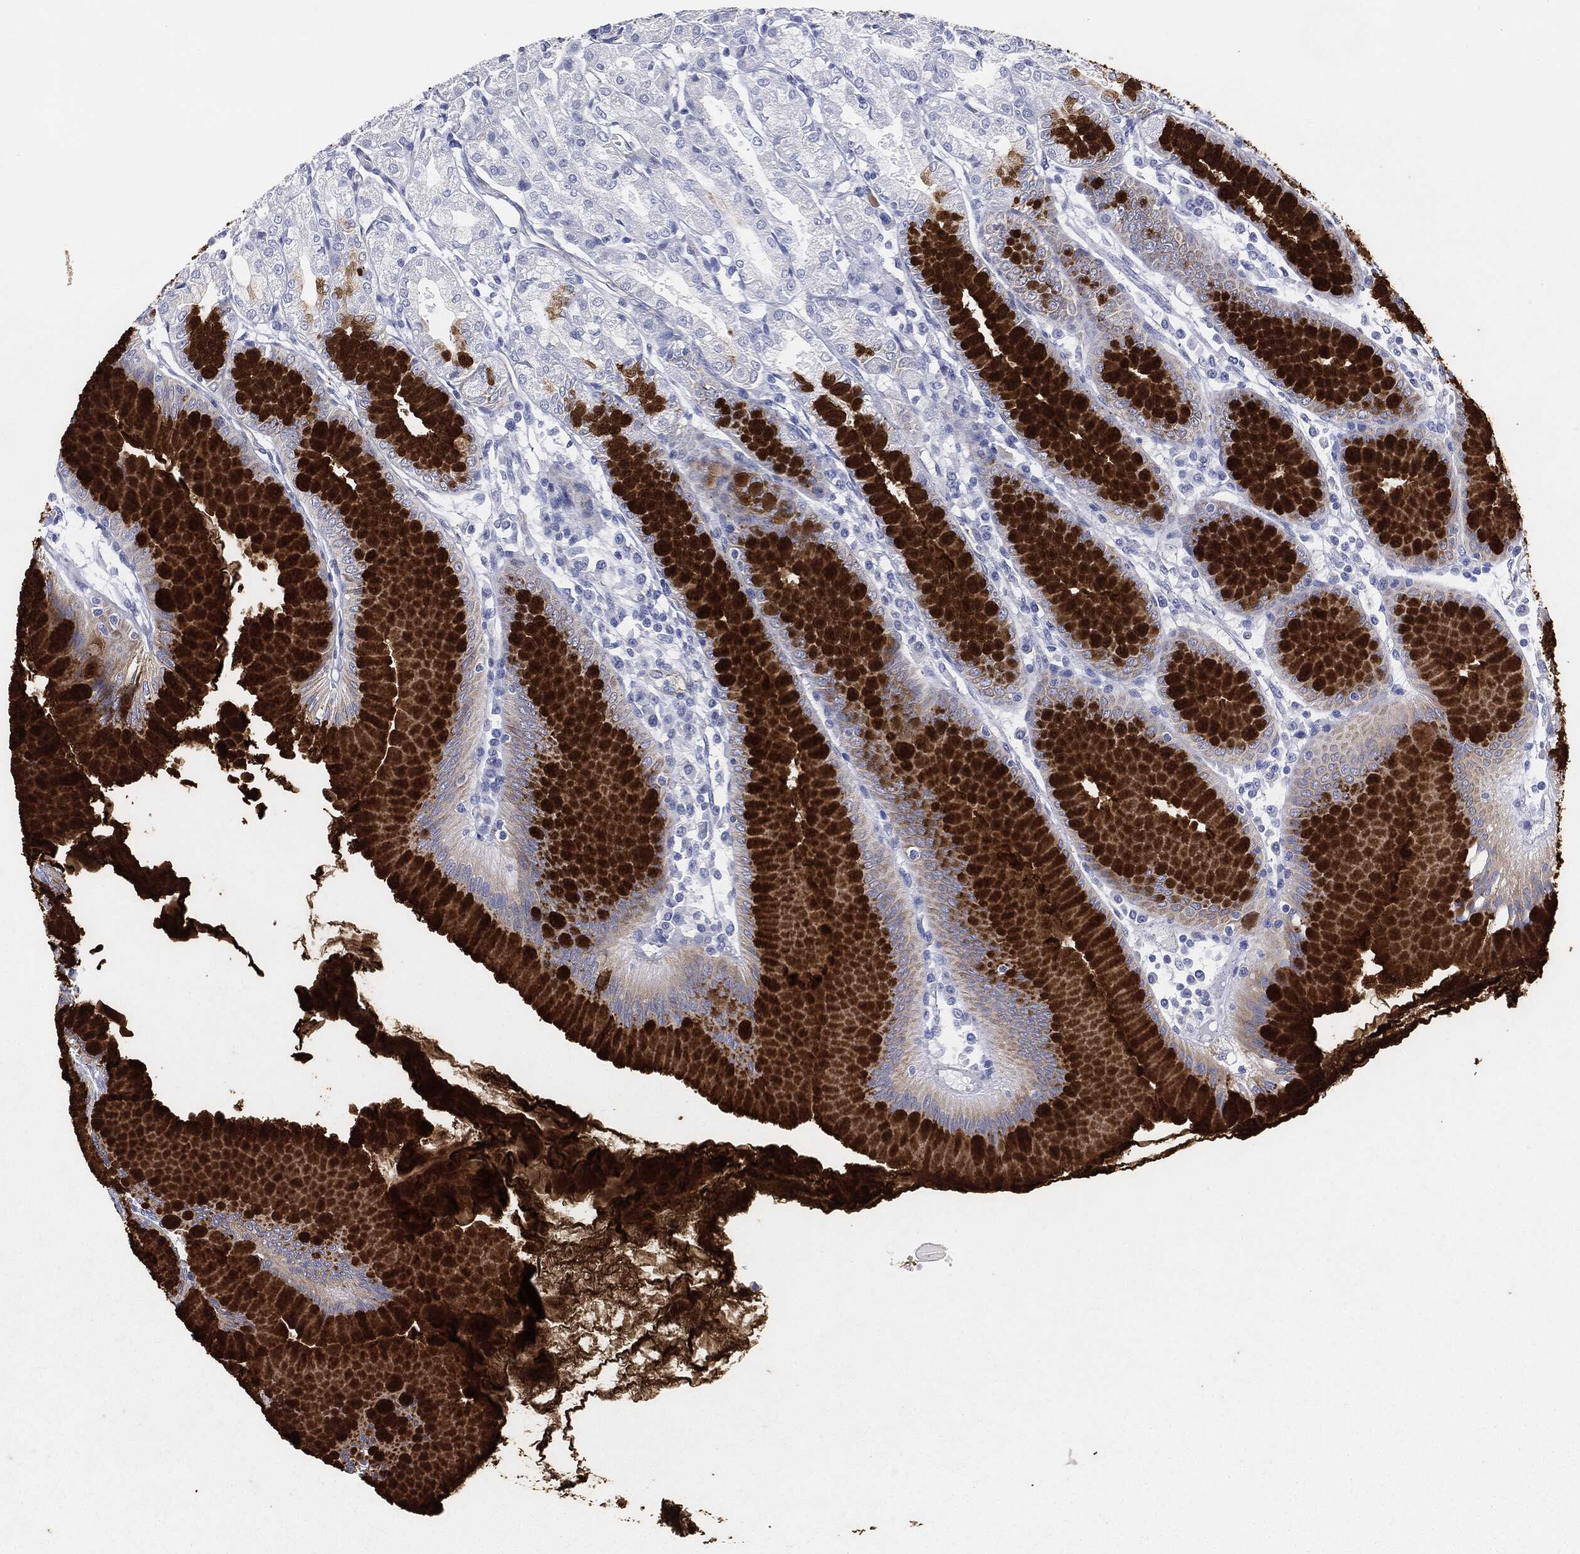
{"staining": {"intensity": "strong", "quantity": "25%-75%", "location": "cytoplasmic/membranous"}, "tissue": "stomach", "cell_type": "Glandular cells", "image_type": "normal", "snomed": [{"axis": "morphology", "description": "Normal tissue, NOS"}, {"axis": "topography", "description": "Stomach"}], "caption": "Protein analysis of benign stomach shows strong cytoplasmic/membranous positivity in approximately 25%-75% of glandular cells. (IHC, brightfield microscopy, high magnification).", "gene": "MUC5AC", "patient": {"sex": "female", "age": 57}}